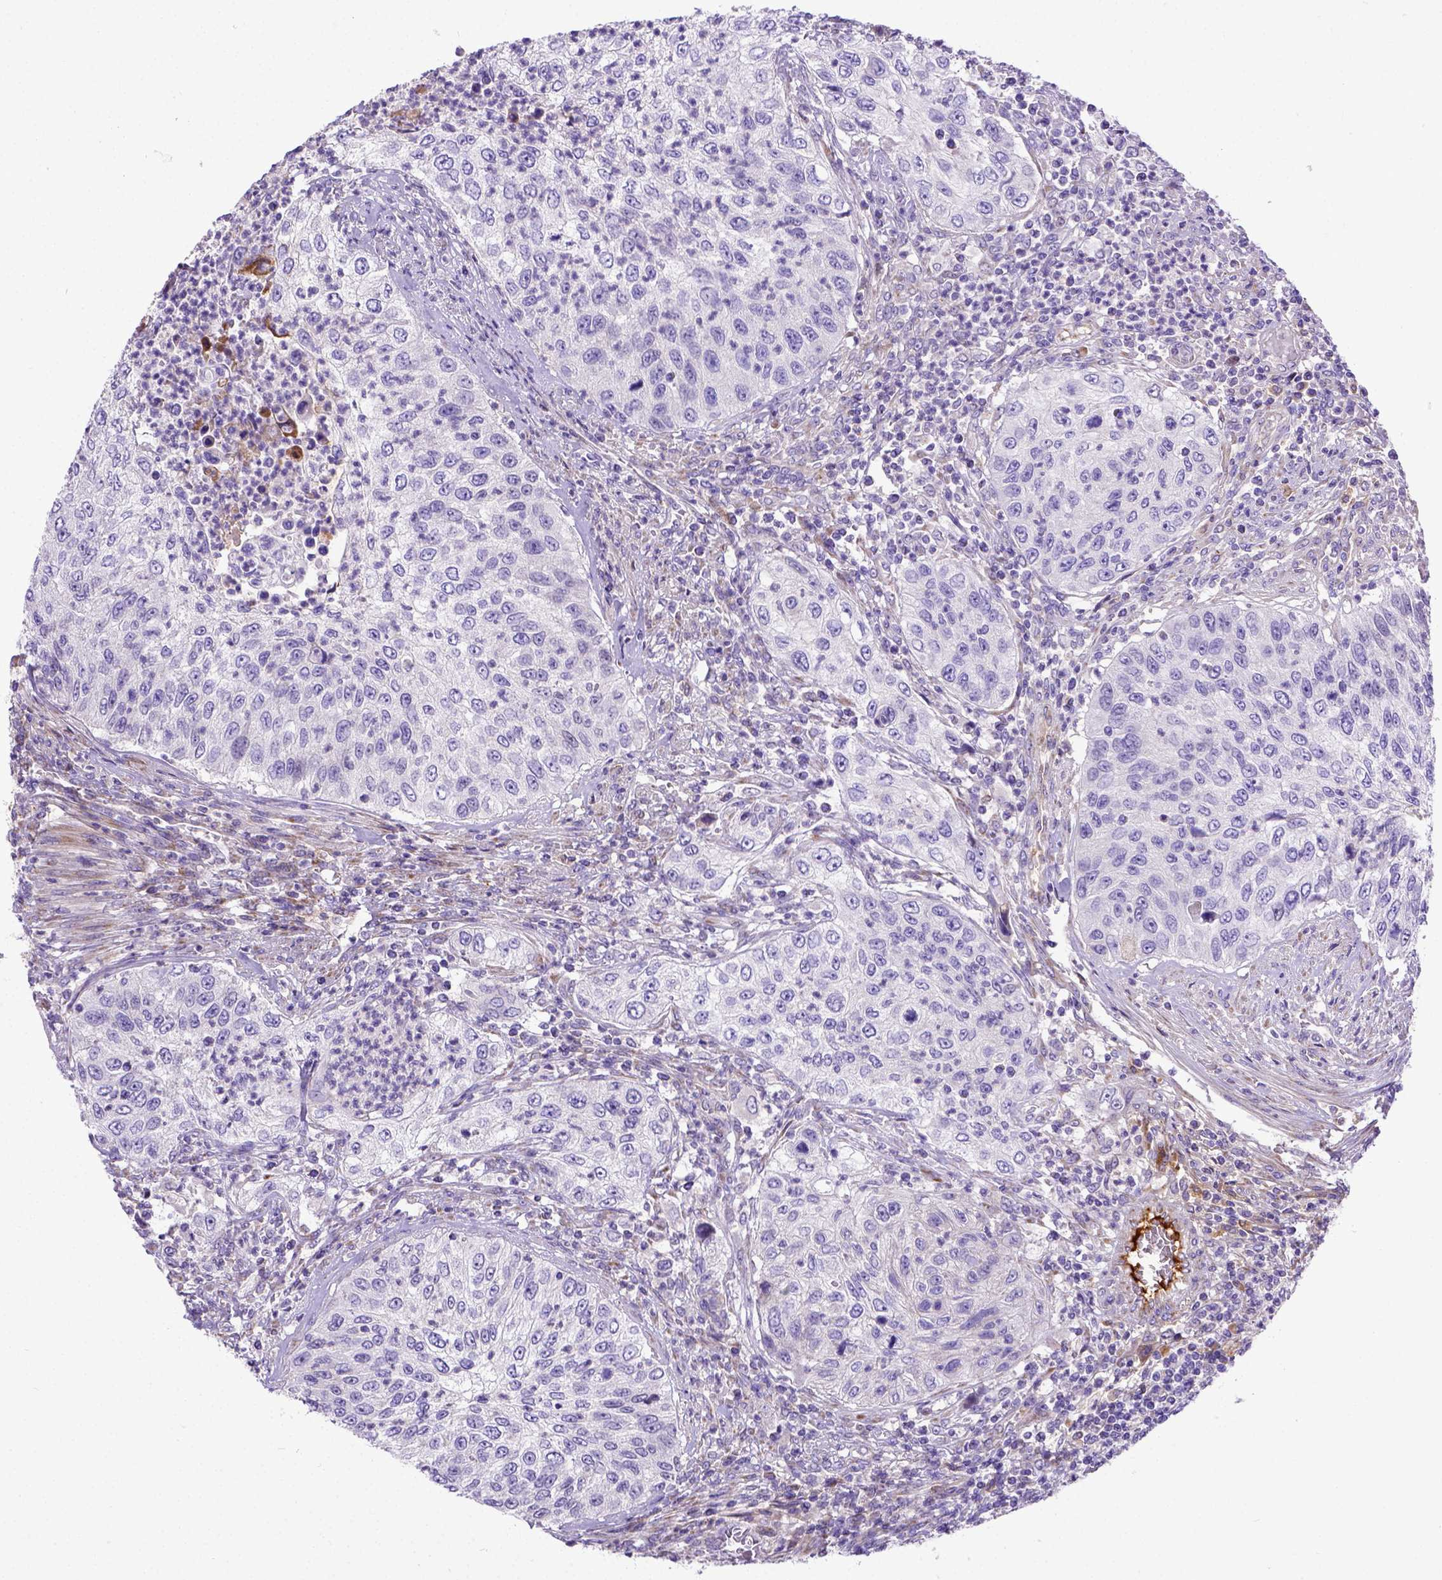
{"staining": {"intensity": "negative", "quantity": "none", "location": "none"}, "tissue": "urothelial cancer", "cell_type": "Tumor cells", "image_type": "cancer", "snomed": [{"axis": "morphology", "description": "Urothelial carcinoma, High grade"}, {"axis": "topography", "description": "Urinary bladder"}], "caption": "Protein analysis of urothelial cancer displays no significant expression in tumor cells.", "gene": "CFAP300", "patient": {"sex": "female", "age": 60}}